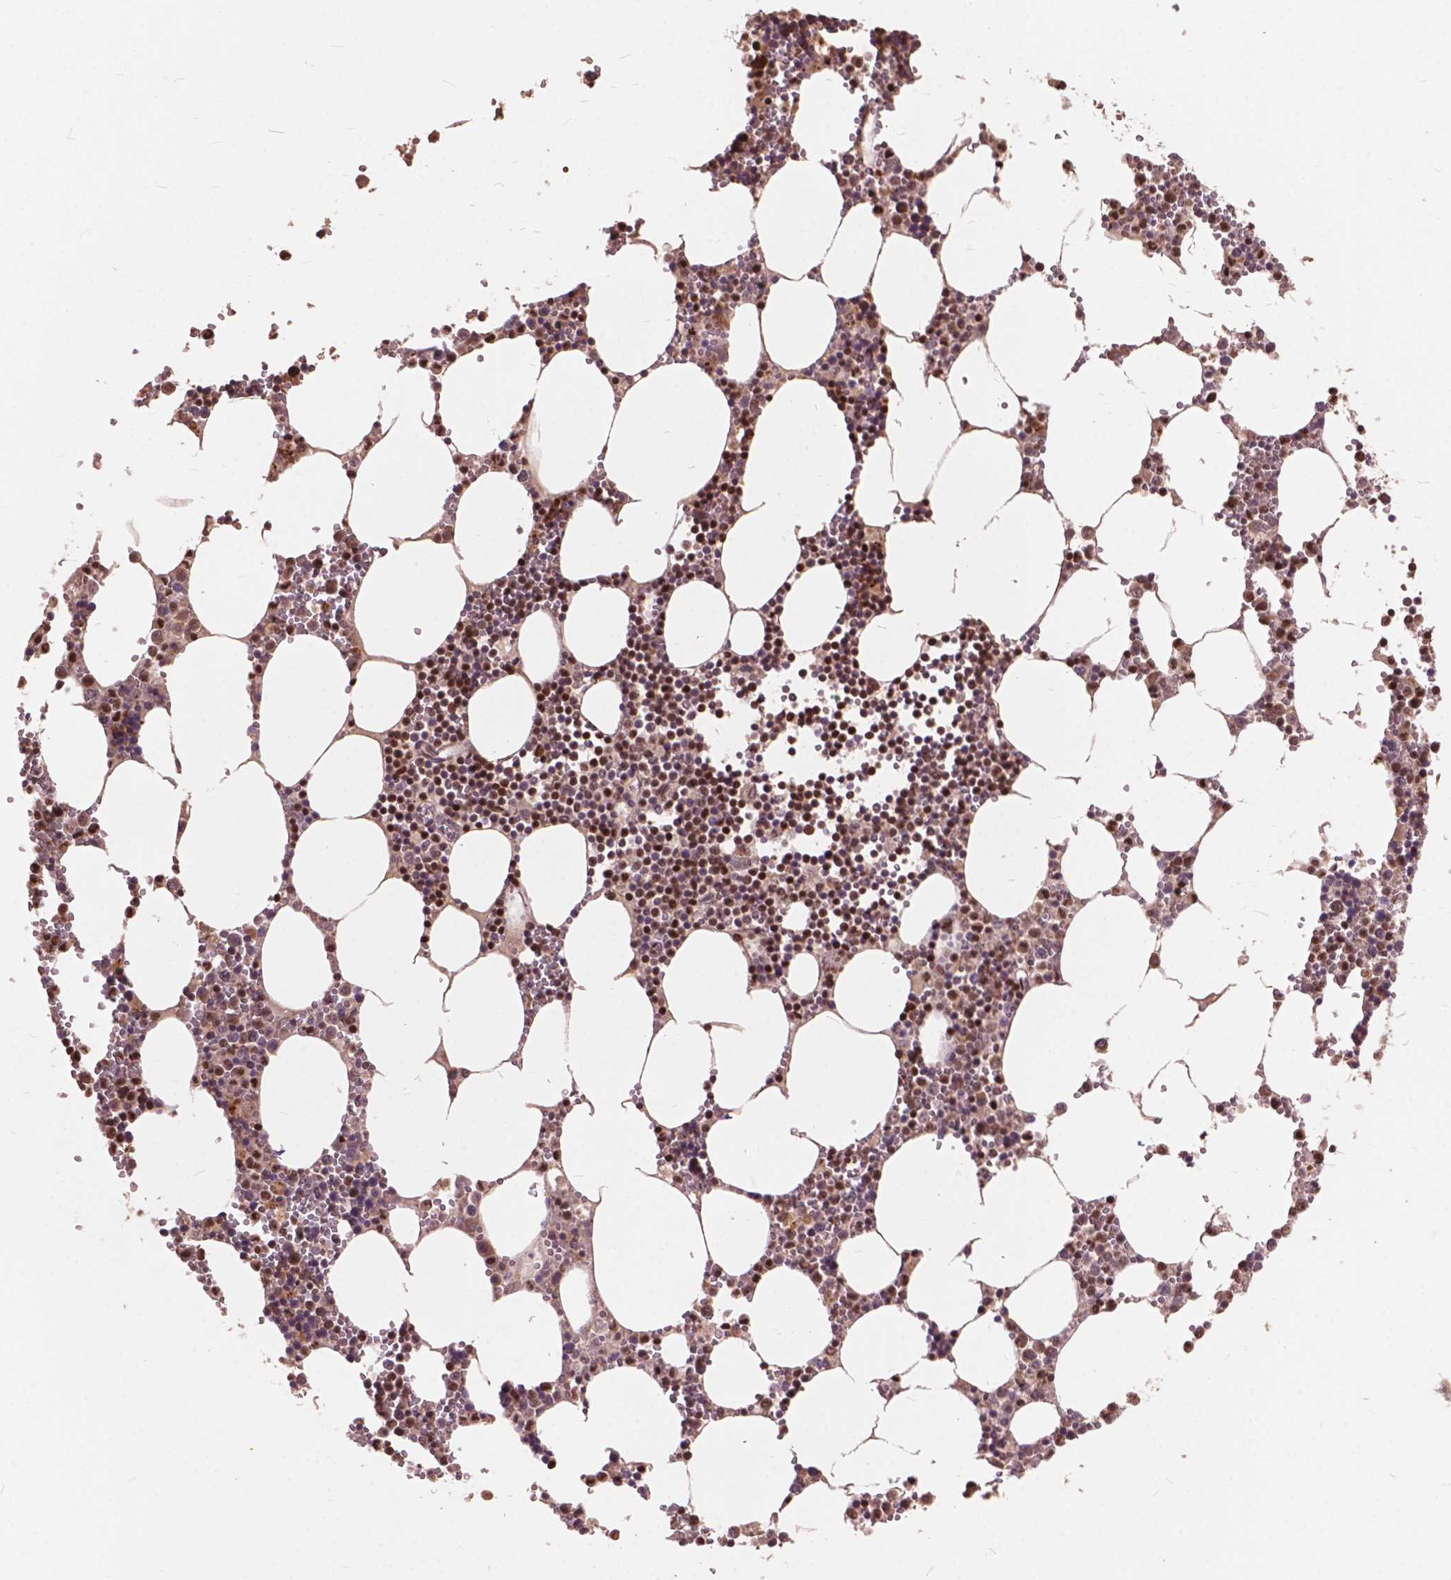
{"staining": {"intensity": "strong", "quantity": ">75%", "location": "nuclear"}, "tissue": "bone marrow", "cell_type": "Hematopoietic cells", "image_type": "normal", "snomed": [{"axis": "morphology", "description": "Normal tissue, NOS"}, {"axis": "topography", "description": "Bone marrow"}], "caption": "Hematopoietic cells show strong nuclear staining in approximately >75% of cells in unremarkable bone marrow.", "gene": "ANP32A", "patient": {"sex": "male", "age": 54}}